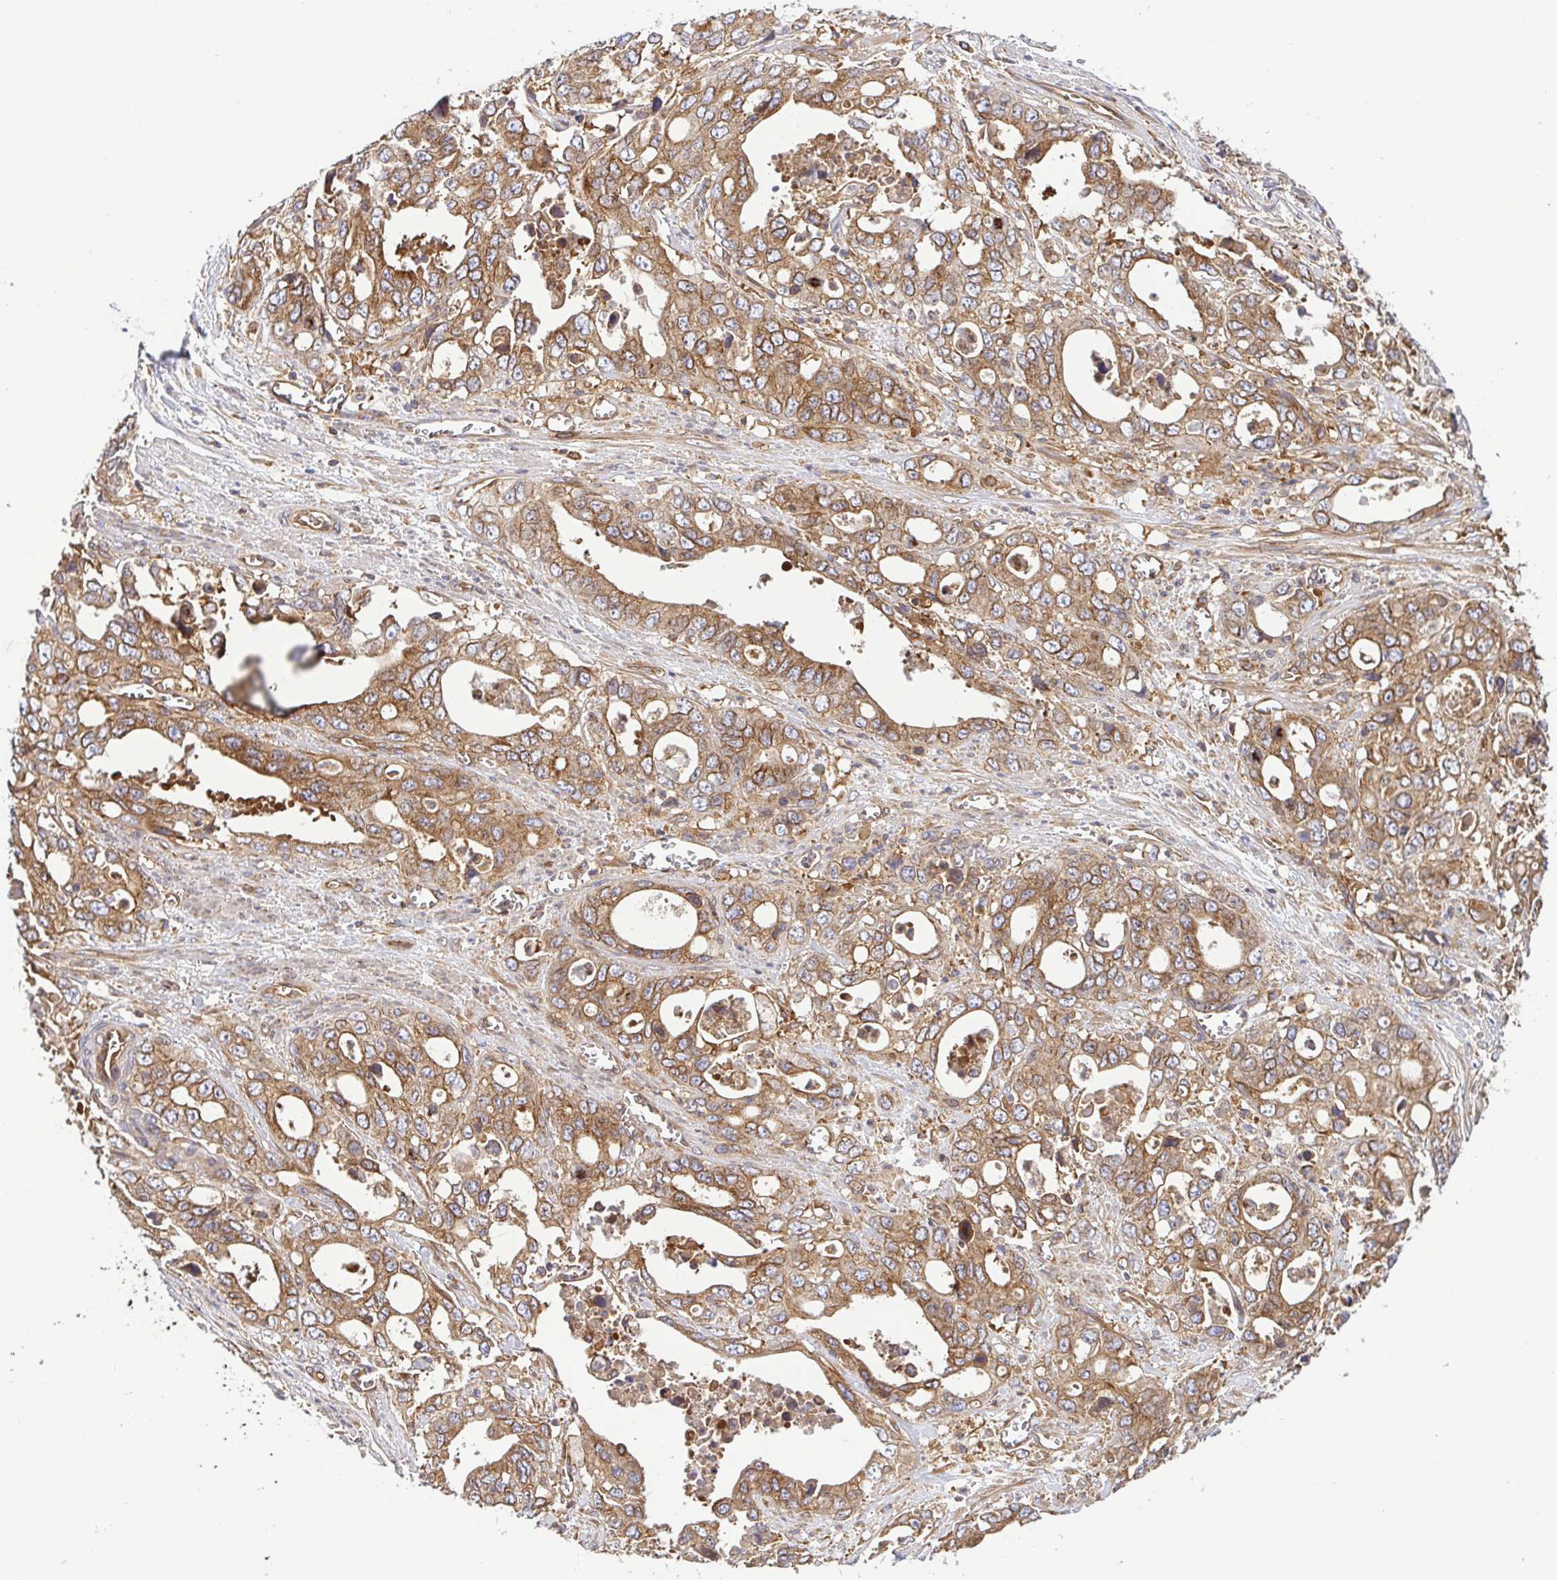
{"staining": {"intensity": "moderate", "quantity": ">75%", "location": "cytoplasmic/membranous"}, "tissue": "stomach cancer", "cell_type": "Tumor cells", "image_type": "cancer", "snomed": [{"axis": "morphology", "description": "Adenocarcinoma, NOS"}, {"axis": "topography", "description": "Stomach, upper"}], "caption": "Tumor cells reveal medium levels of moderate cytoplasmic/membranous positivity in approximately >75% of cells in human stomach cancer. (DAB IHC with brightfield microscopy, high magnification).", "gene": "KIF5B", "patient": {"sex": "male", "age": 74}}